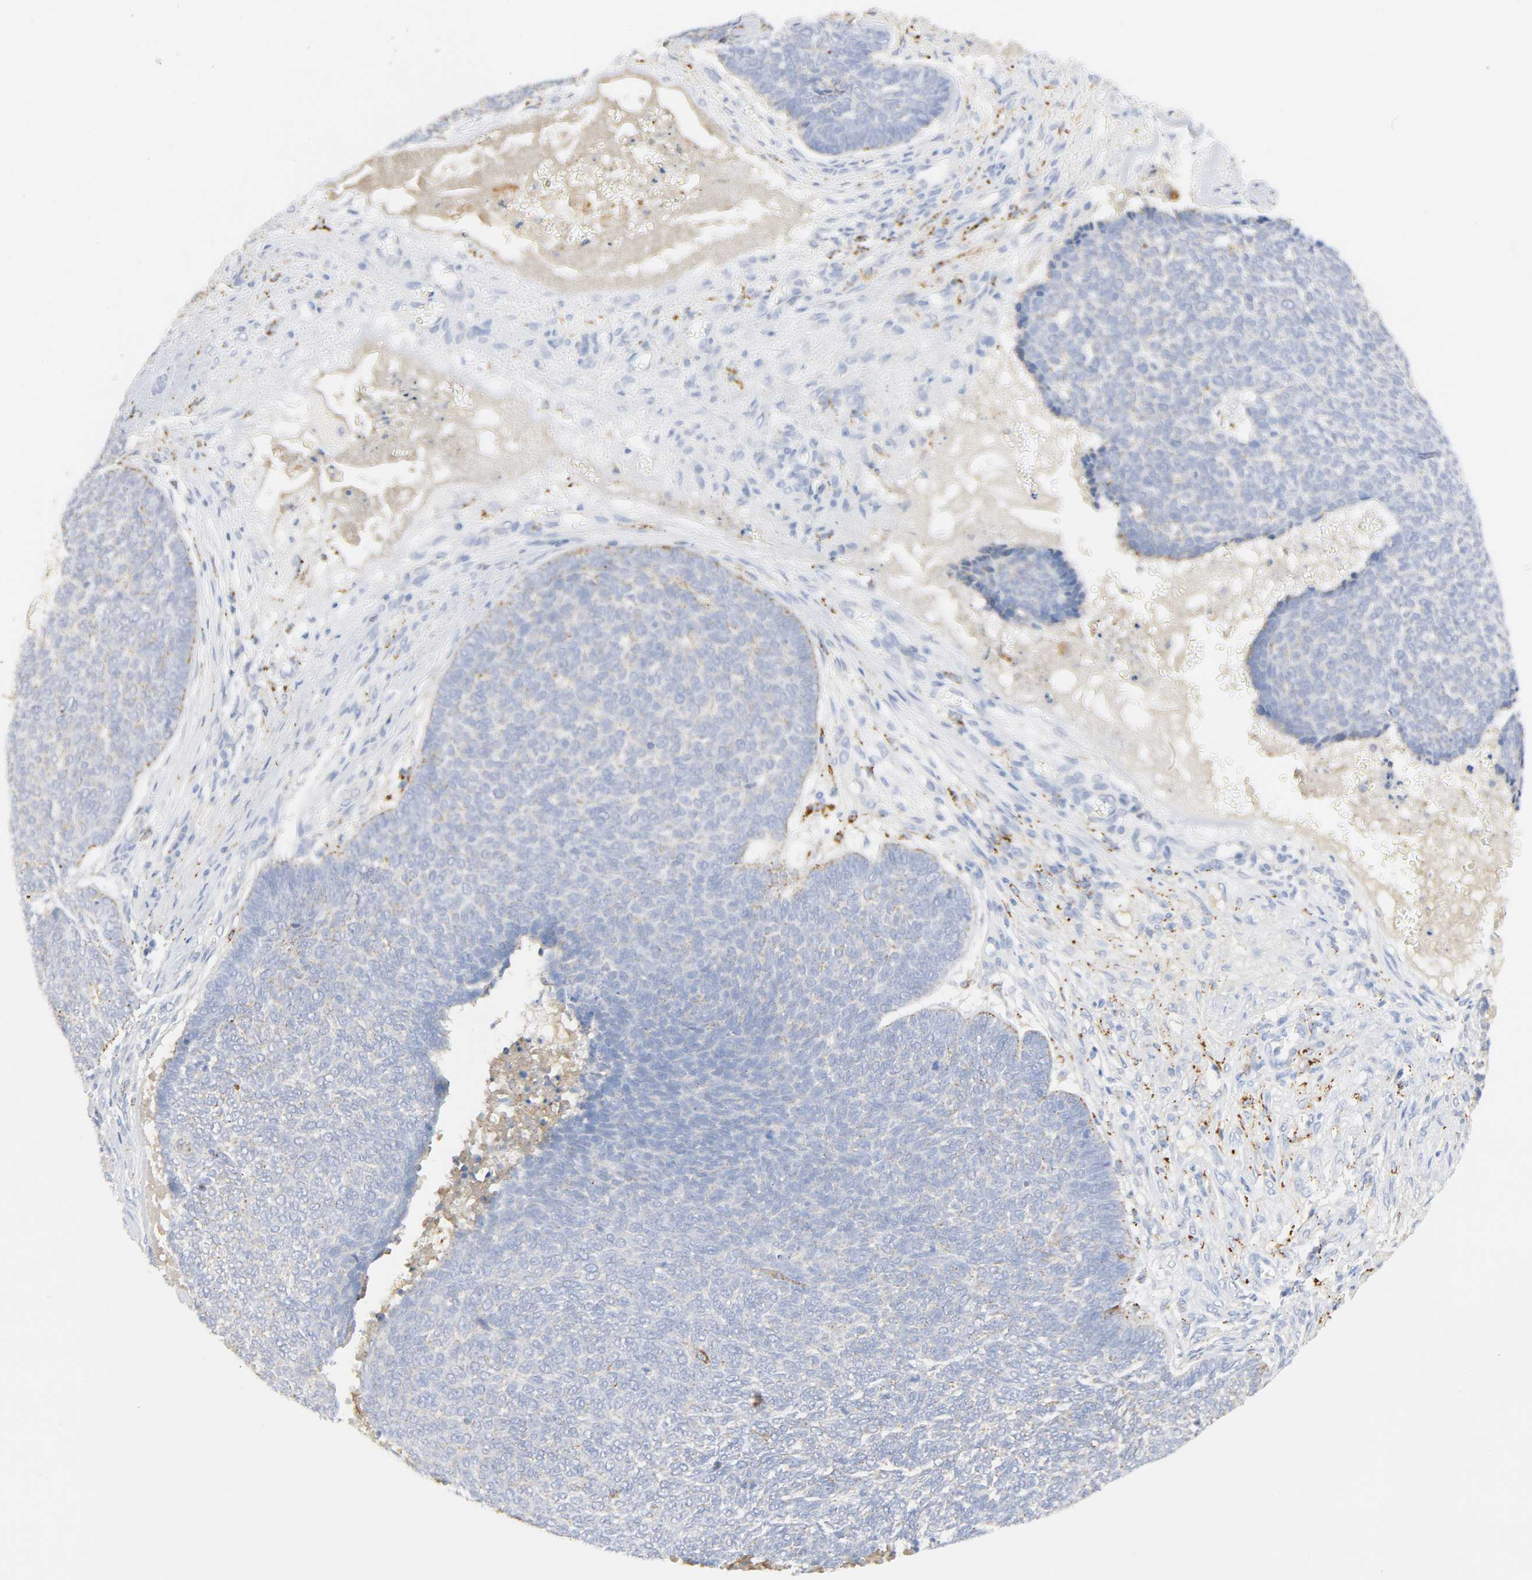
{"staining": {"intensity": "weak", "quantity": "<25%", "location": "cytoplasmic/membranous"}, "tissue": "skin cancer", "cell_type": "Tumor cells", "image_type": "cancer", "snomed": [{"axis": "morphology", "description": "Basal cell carcinoma"}, {"axis": "topography", "description": "Skin"}], "caption": "Tumor cells show no significant protein positivity in skin basal cell carcinoma.", "gene": "MAGEB17", "patient": {"sex": "male", "age": 84}}